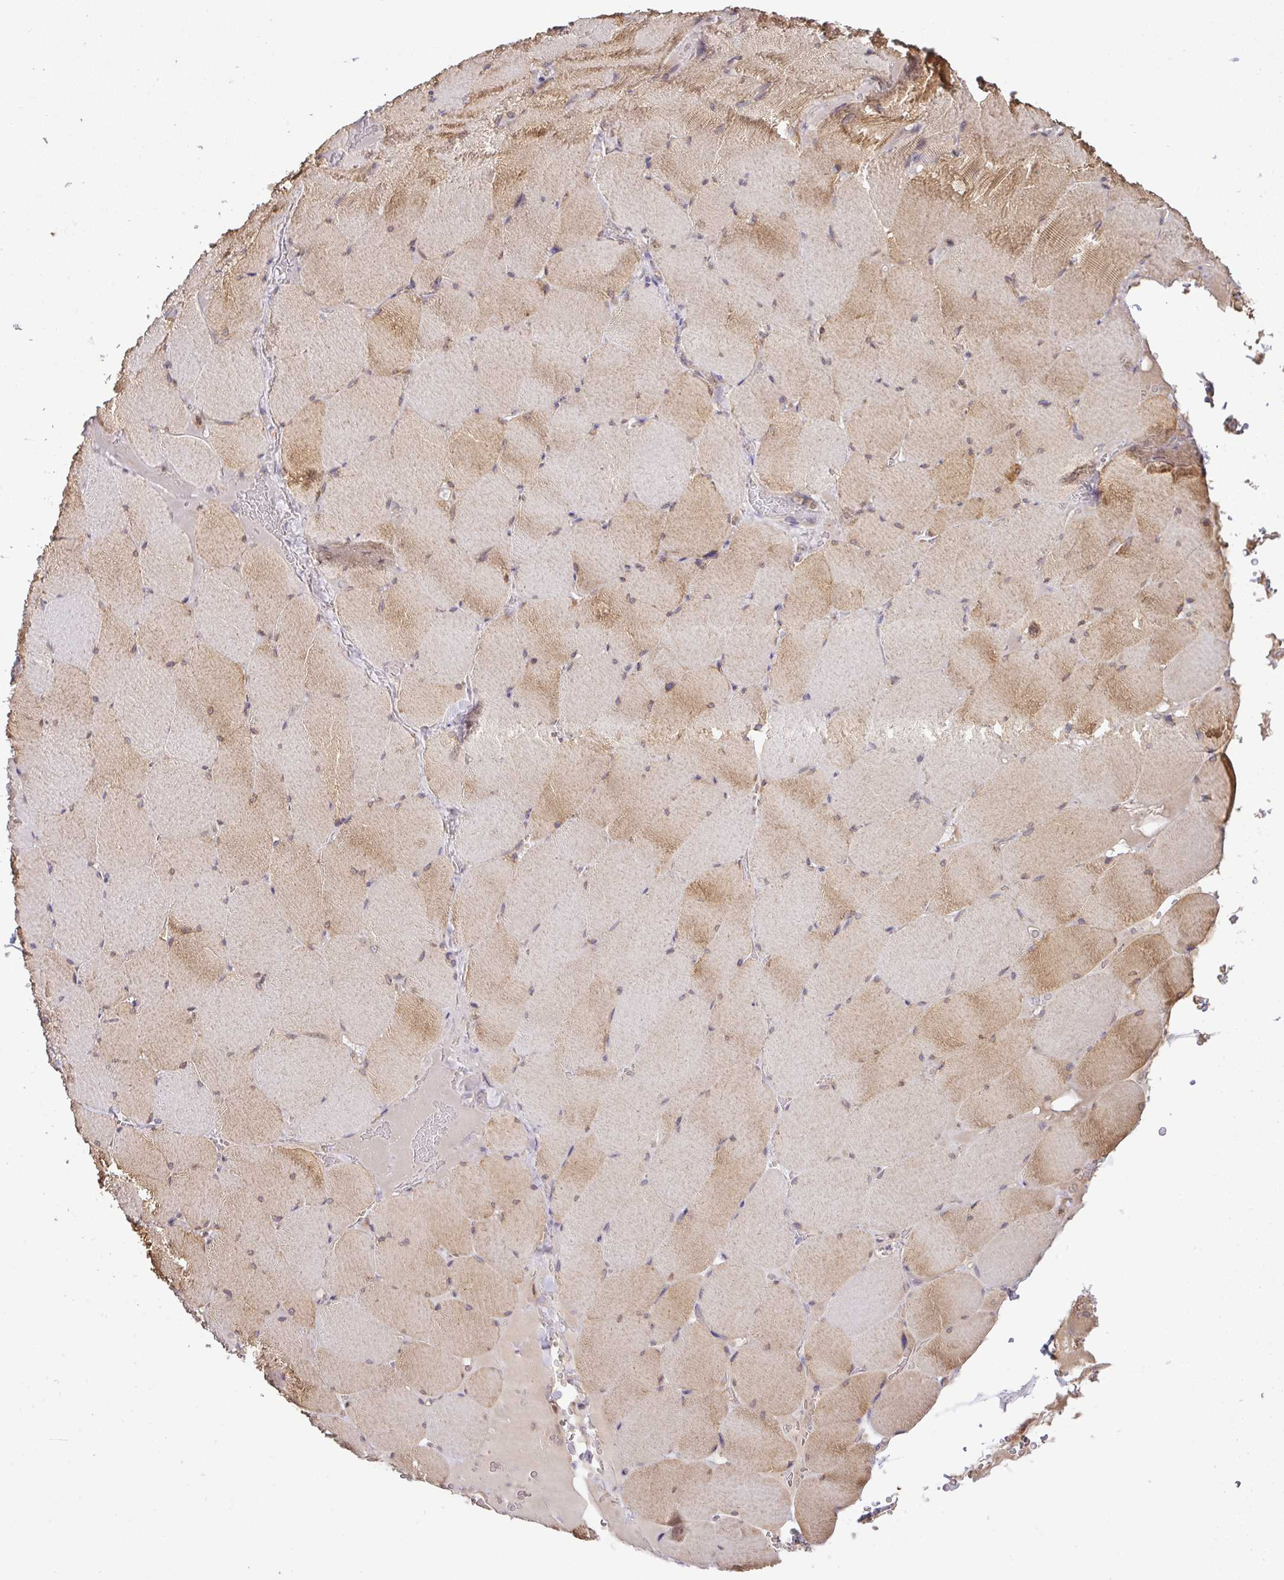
{"staining": {"intensity": "moderate", "quantity": "25%-75%", "location": "cytoplasmic/membranous"}, "tissue": "skeletal muscle", "cell_type": "Myocytes", "image_type": "normal", "snomed": [{"axis": "morphology", "description": "Normal tissue, NOS"}, {"axis": "topography", "description": "Skeletal muscle"}, {"axis": "topography", "description": "Head-Neck"}], "caption": "Protein expression analysis of normal human skeletal muscle reveals moderate cytoplasmic/membranous expression in approximately 25%-75% of myocytes. Immunohistochemistry stains the protein of interest in brown and the nuclei are stained blue.", "gene": "GCNT7", "patient": {"sex": "male", "age": 66}}